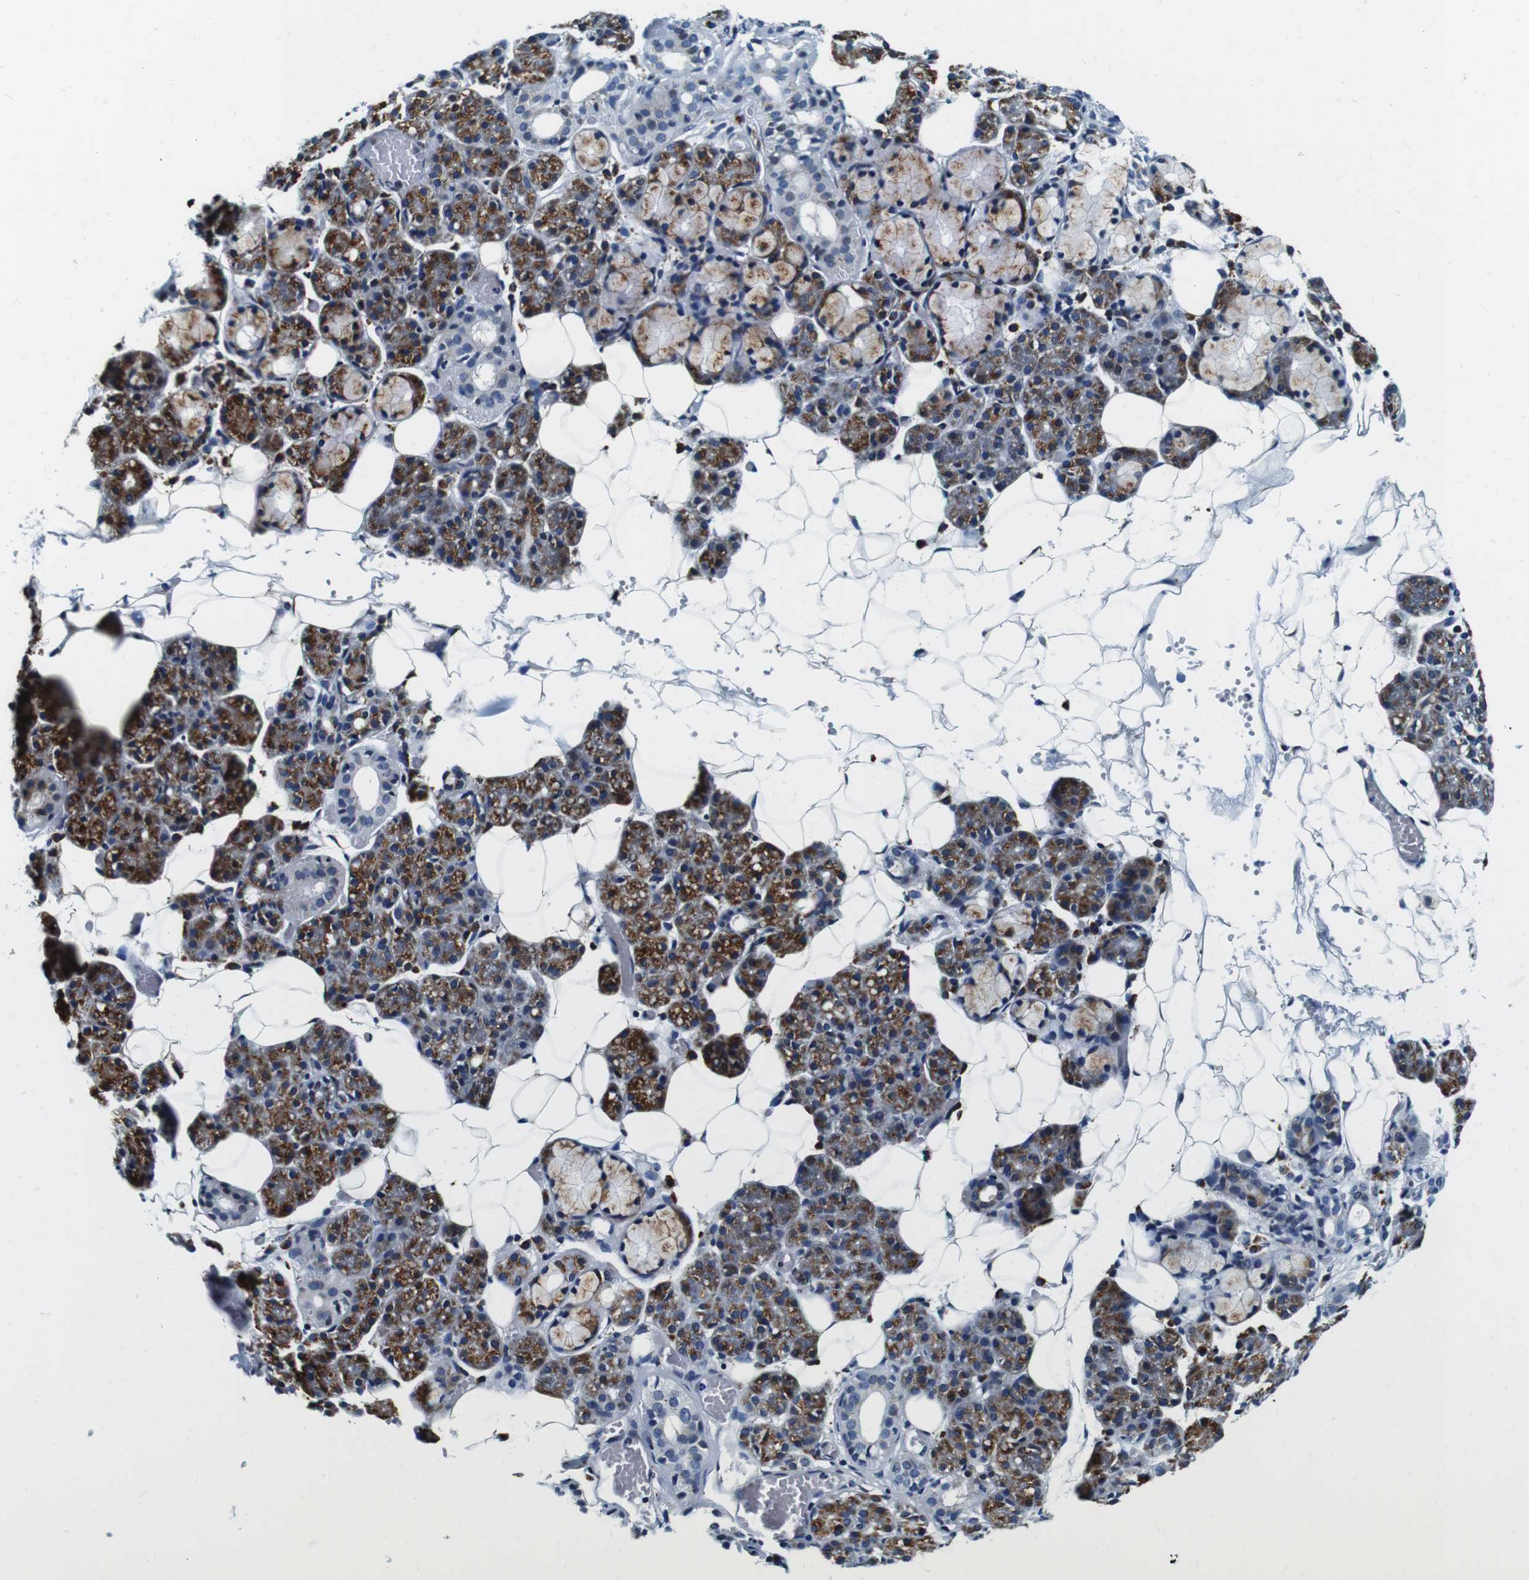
{"staining": {"intensity": "moderate", "quantity": "25%-75%", "location": "cytoplasmic/membranous"}, "tissue": "salivary gland", "cell_type": "Glandular cells", "image_type": "normal", "snomed": [{"axis": "morphology", "description": "Normal tissue, NOS"}, {"axis": "topography", "description": "Salivary gland"}], "caption": "A medium amount of moderate cytoplasmic/membranous positivity is present in approximately 25%-75% of glandular cells in normal salivary gland. The protein is stained brown, and the nuclei are stained in blue (DAB (3,3'-diaminobenzidine) IHC with brightfield microscopy, high magnification).", "gene": "FAR2", "patient": {"sex": "male", "age": 63}}